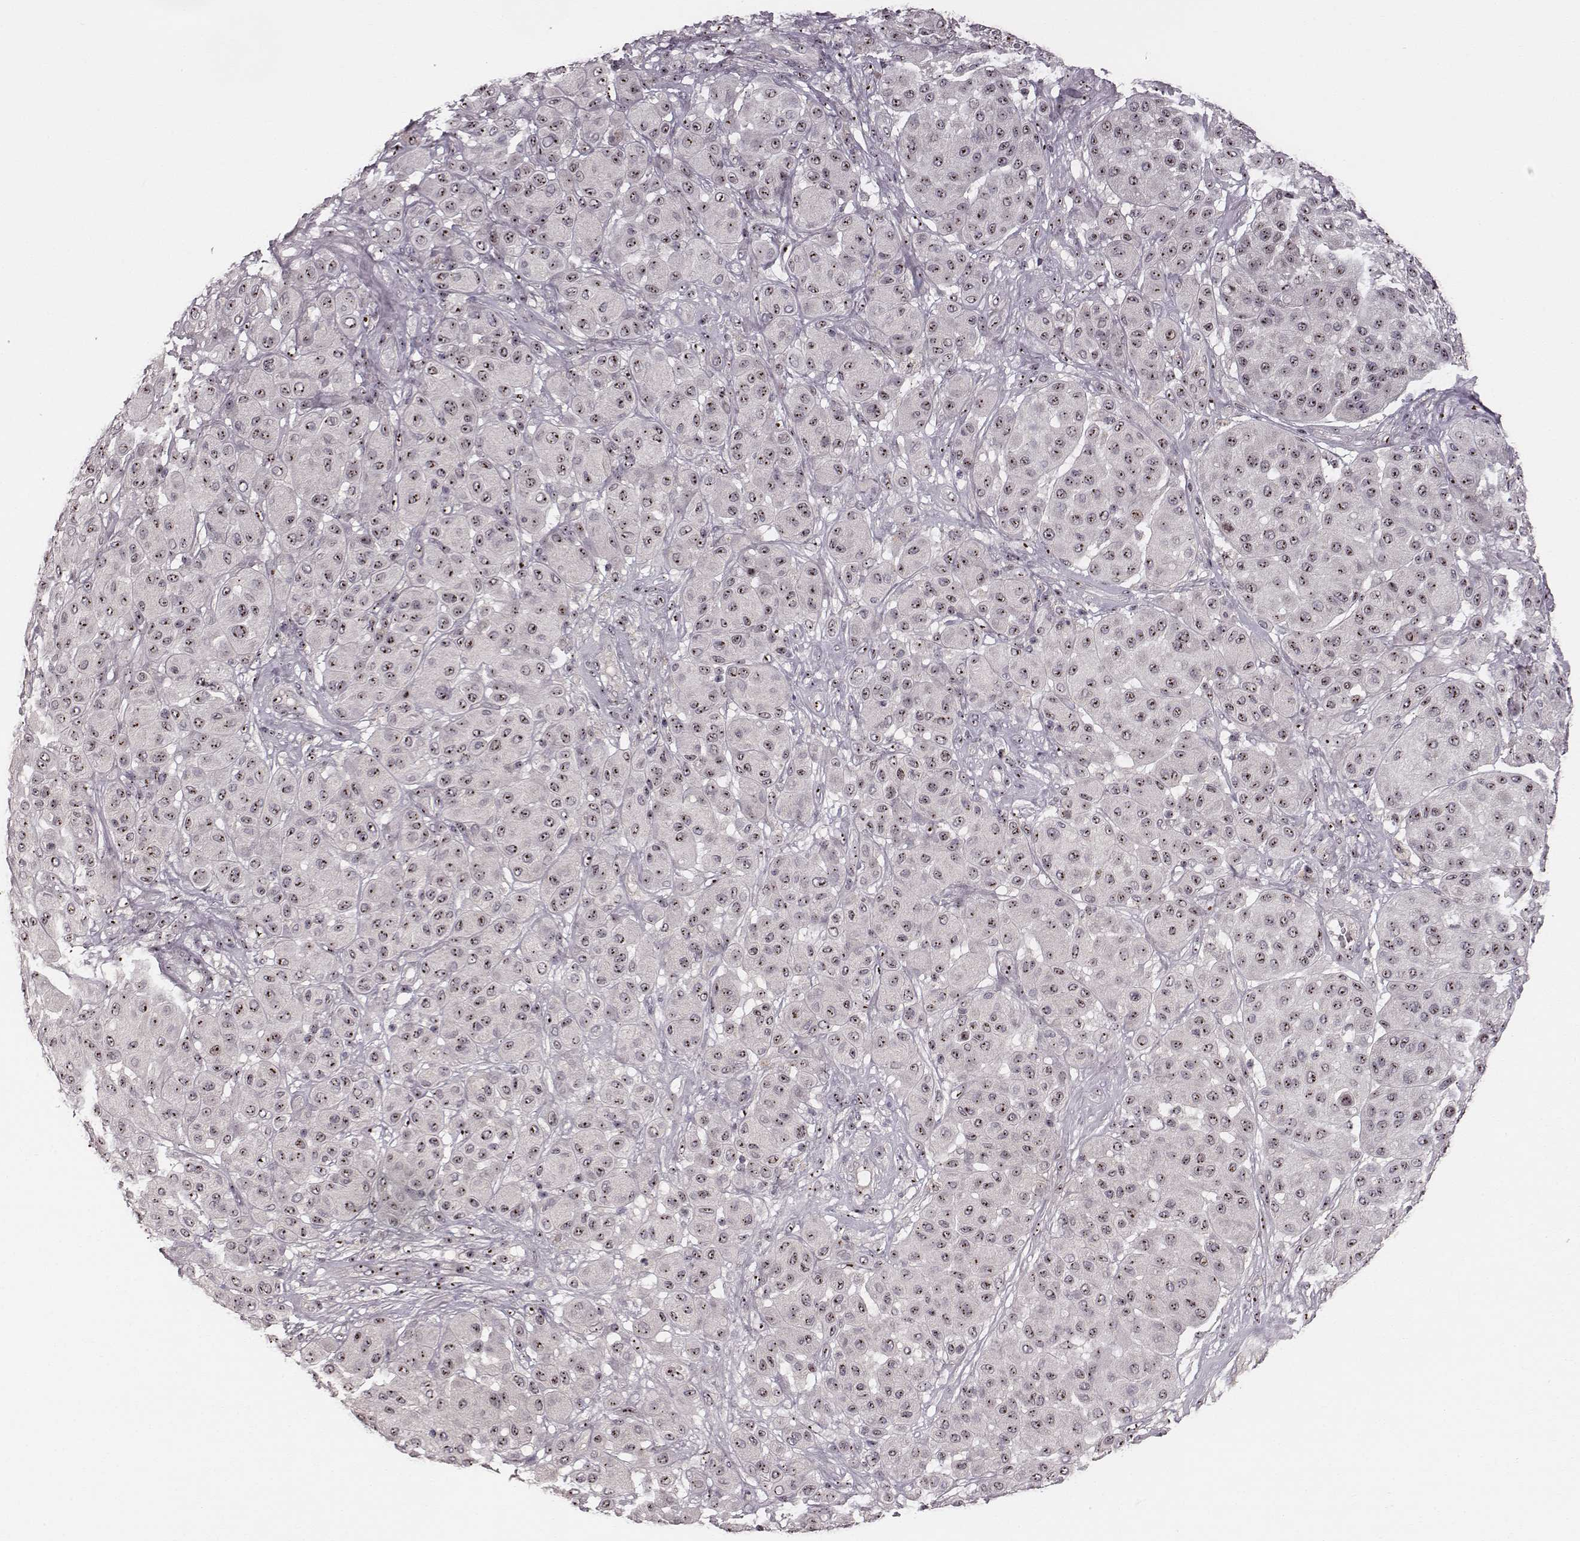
{"staining": {"intensity": "moderate", "quantity": ">75%", "location": "nuclear"}, "tissue": "melanoma", "cell_type": "Tumor cells", "image_type": "cancer", "snomed": [{"axis": "morphology", "description": "Malignant melanoma, Metastatic site"}, {"axis": "topography", "description": "Smooth muscle"}], "caption": "Immunohistochemistry (IHC) micrograph of neoplastic tissue: human melanoma stained using IHC reveals medium levels of moderate protein expression localized specifically in the nuclear of tumor cells, appearing as a nuclear brown color.", "gene": "NOP56", "patient": {"sex": "male", "age": 41}}